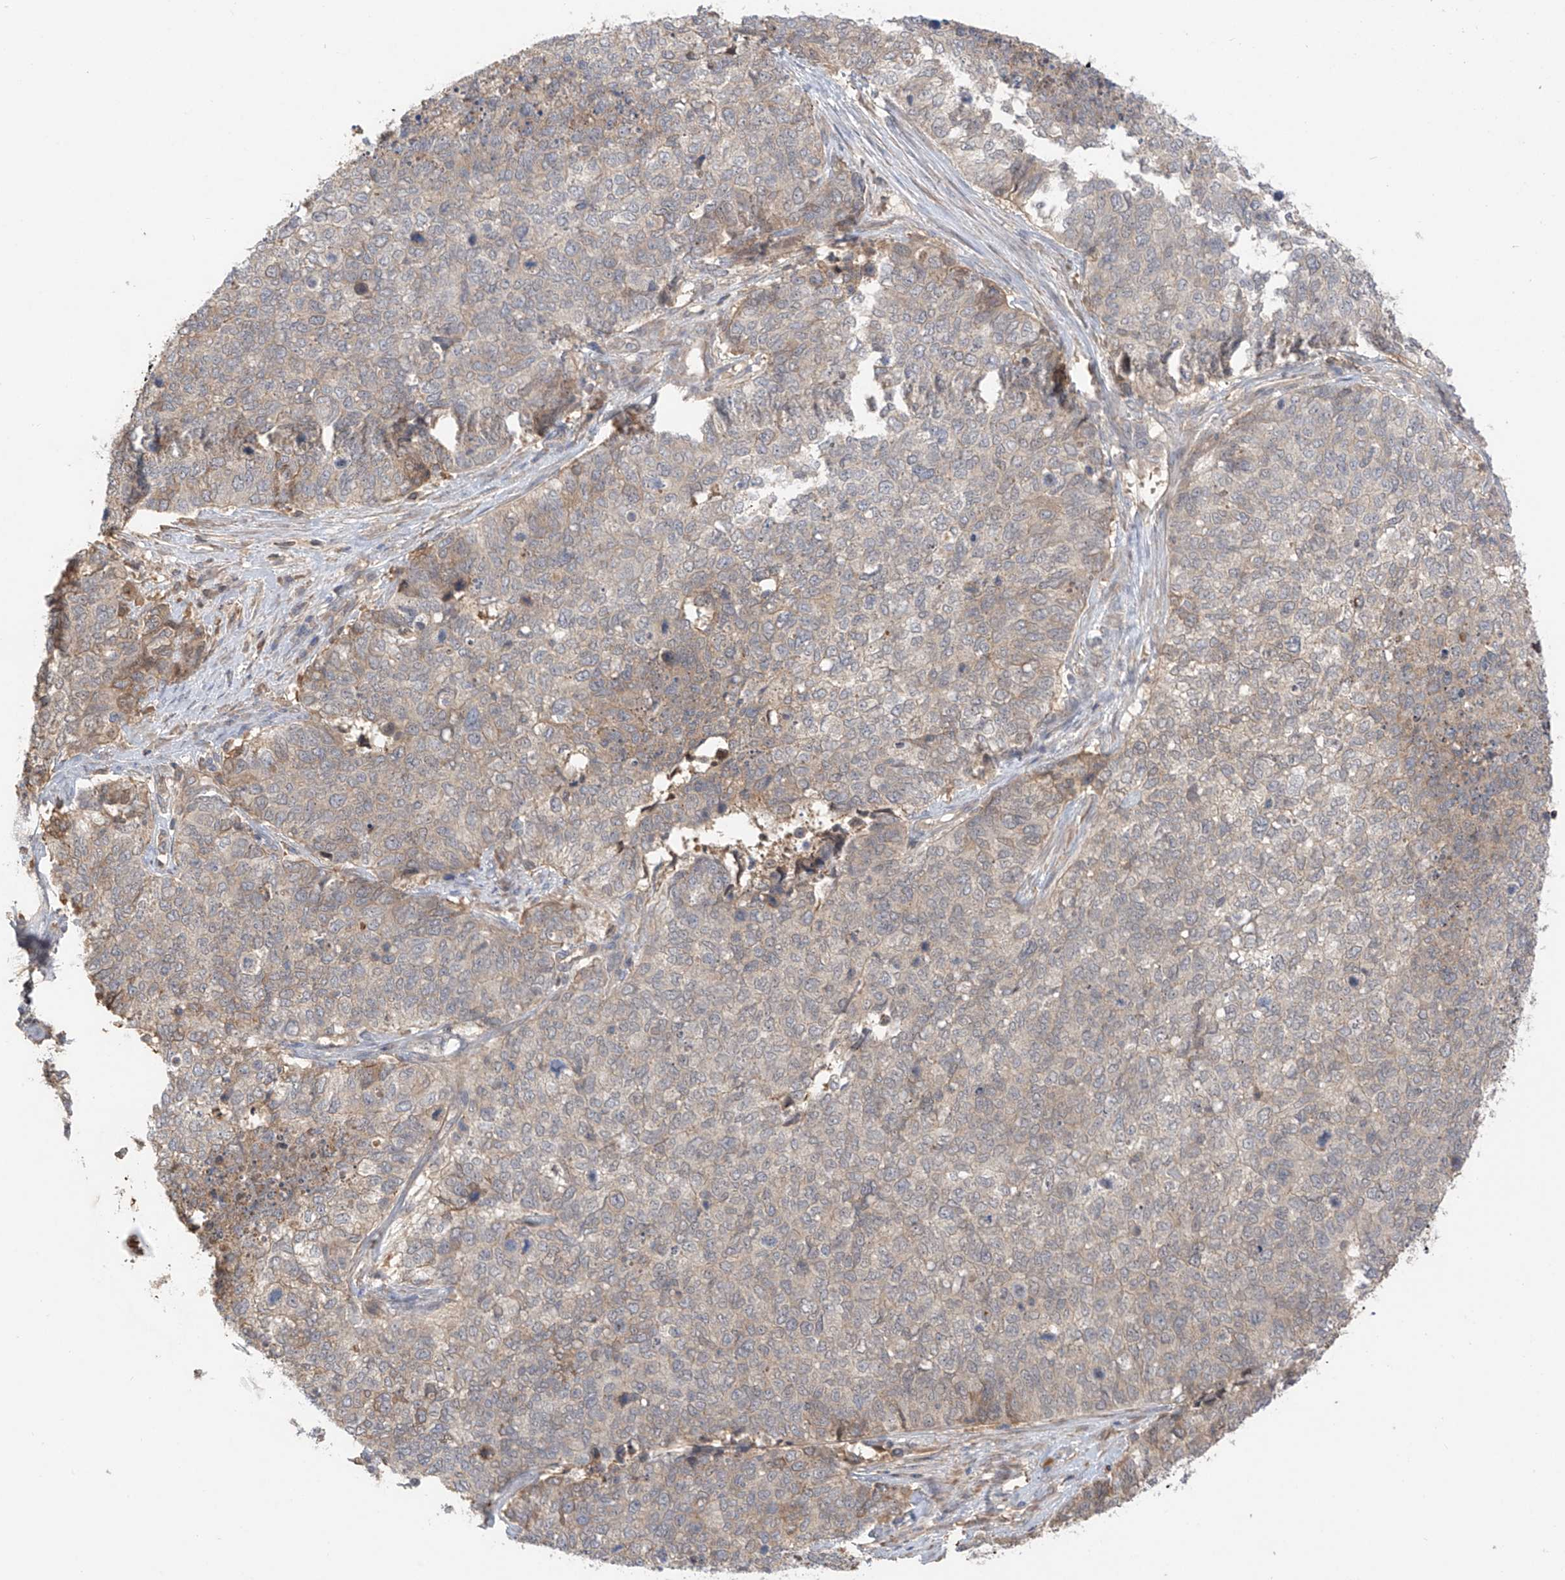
{"staining": {"intensity": "weak", "quantity": "25%-75%", "location": "cytoplasmic/membranous"}, "tissue": "cervical cancer", "cell_type": "Tumor cells", "image_type": "cancer", "snomed": [{"axis": "morphology", "description": "Squamous cell carcinoma, NOS"}, {"axis": "topography", "description": "Cervix"}], "caption": "Protein staining reveals weak cytoplasmic/membranous staining in approximately 25%-75% of tumor cells in cervical cancer (squamous cell carcinoma).", "gene": "CACNA2D4", "patient": {"sex": "female", "age": 63}}